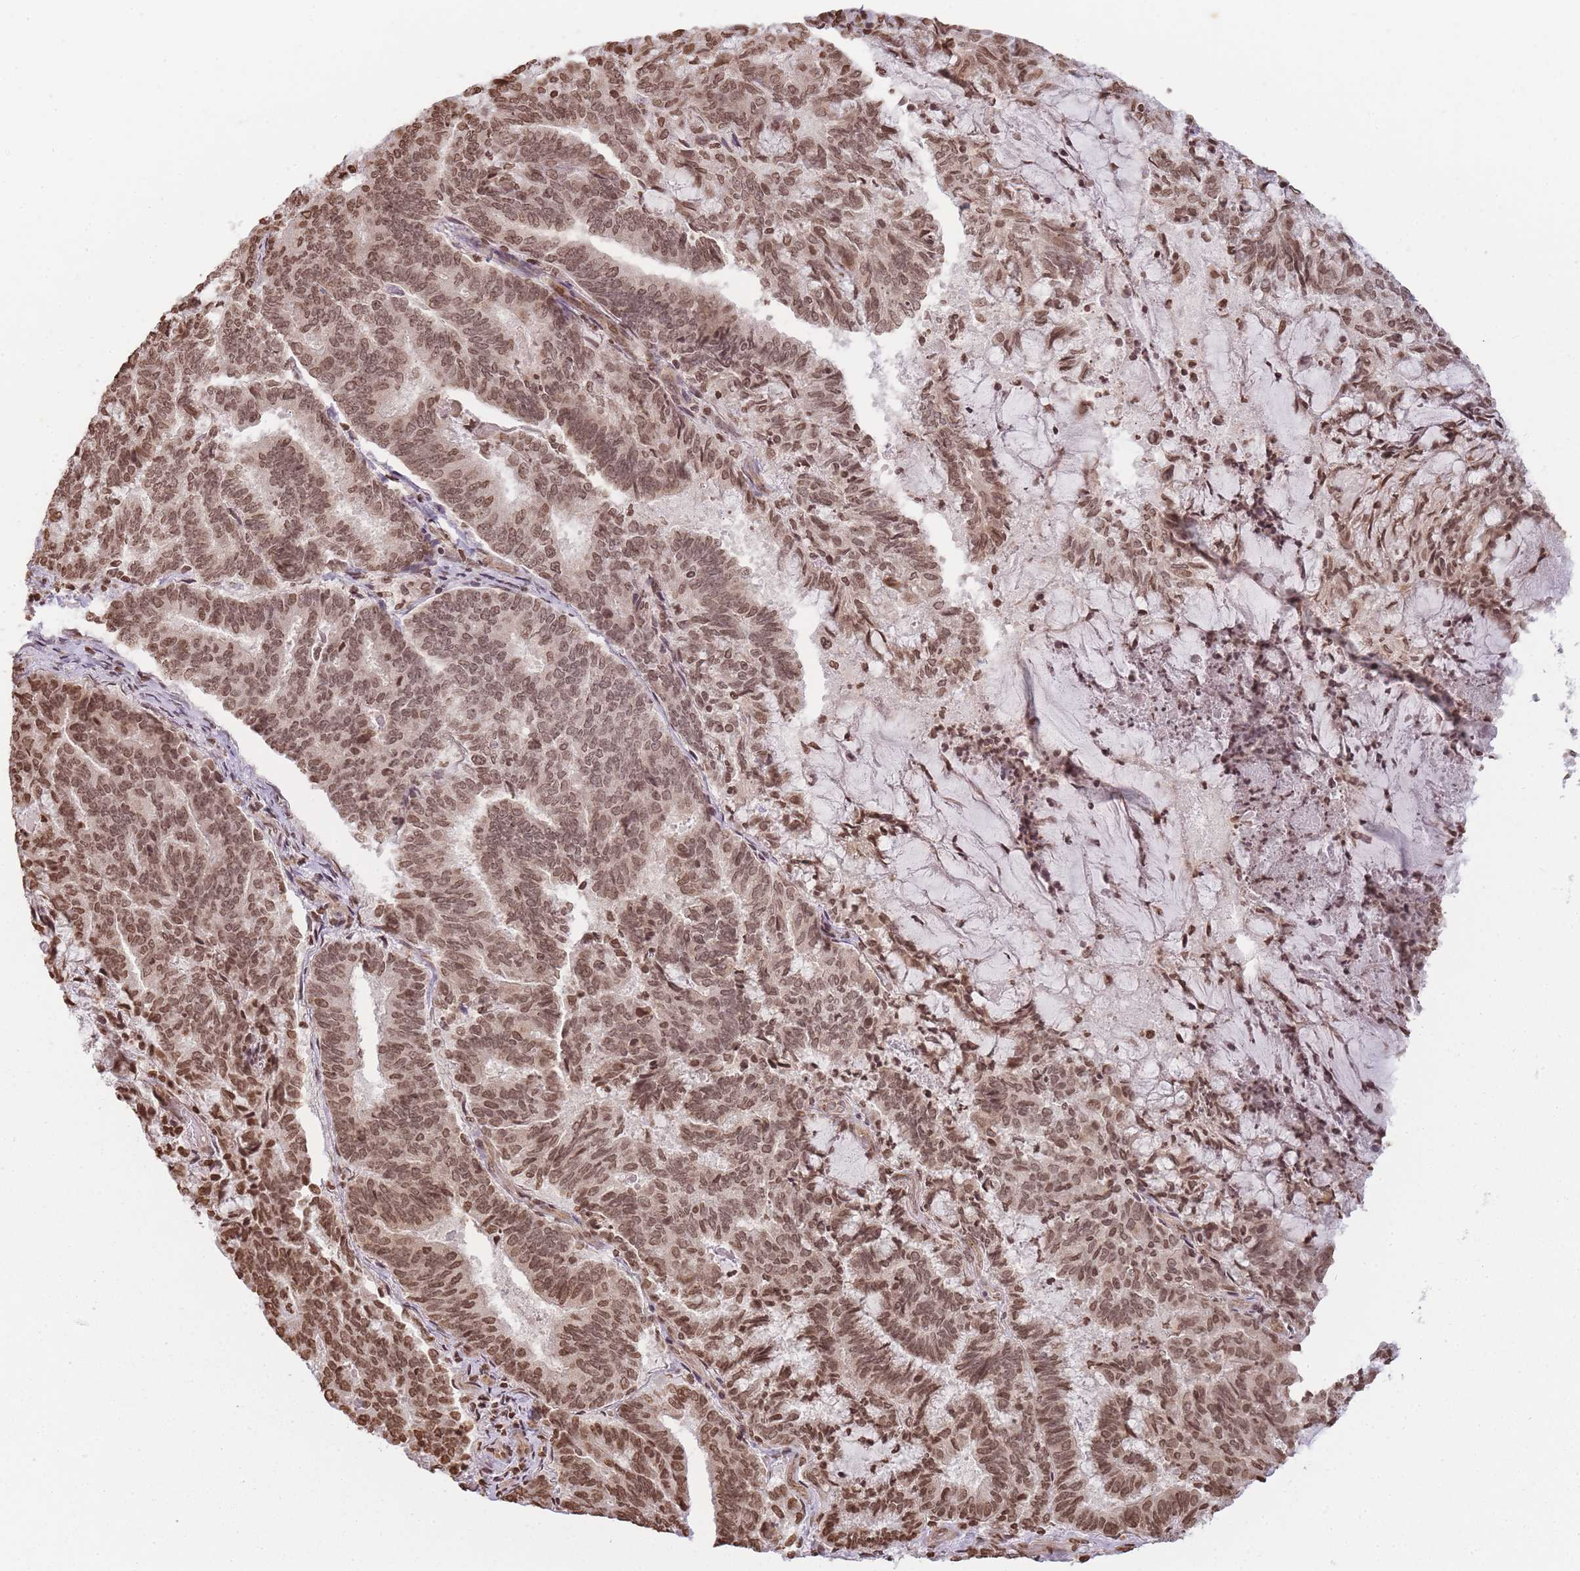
{"staining": {"intensity": "moderate", "quantity": ">75%", "location": "nuclear"}, "tissue": "endometrial cancer", "cell_type": "Tumor cells", "image_type": "cancer", "snomed": [{"axis": "morphology", "description": "Adenocarcinoma, NOS"}, {"axis": "topography", "description": "Endometrium"}], "caption": "Endometrial cancer (adenocarcinoma) was stained to show a protein in brown. There is medium levels of moderate nuclear expression in approximately >75% of tumor cells.", "gene": "WWTR1", "patient": {"sex": "female", "age": 80}}